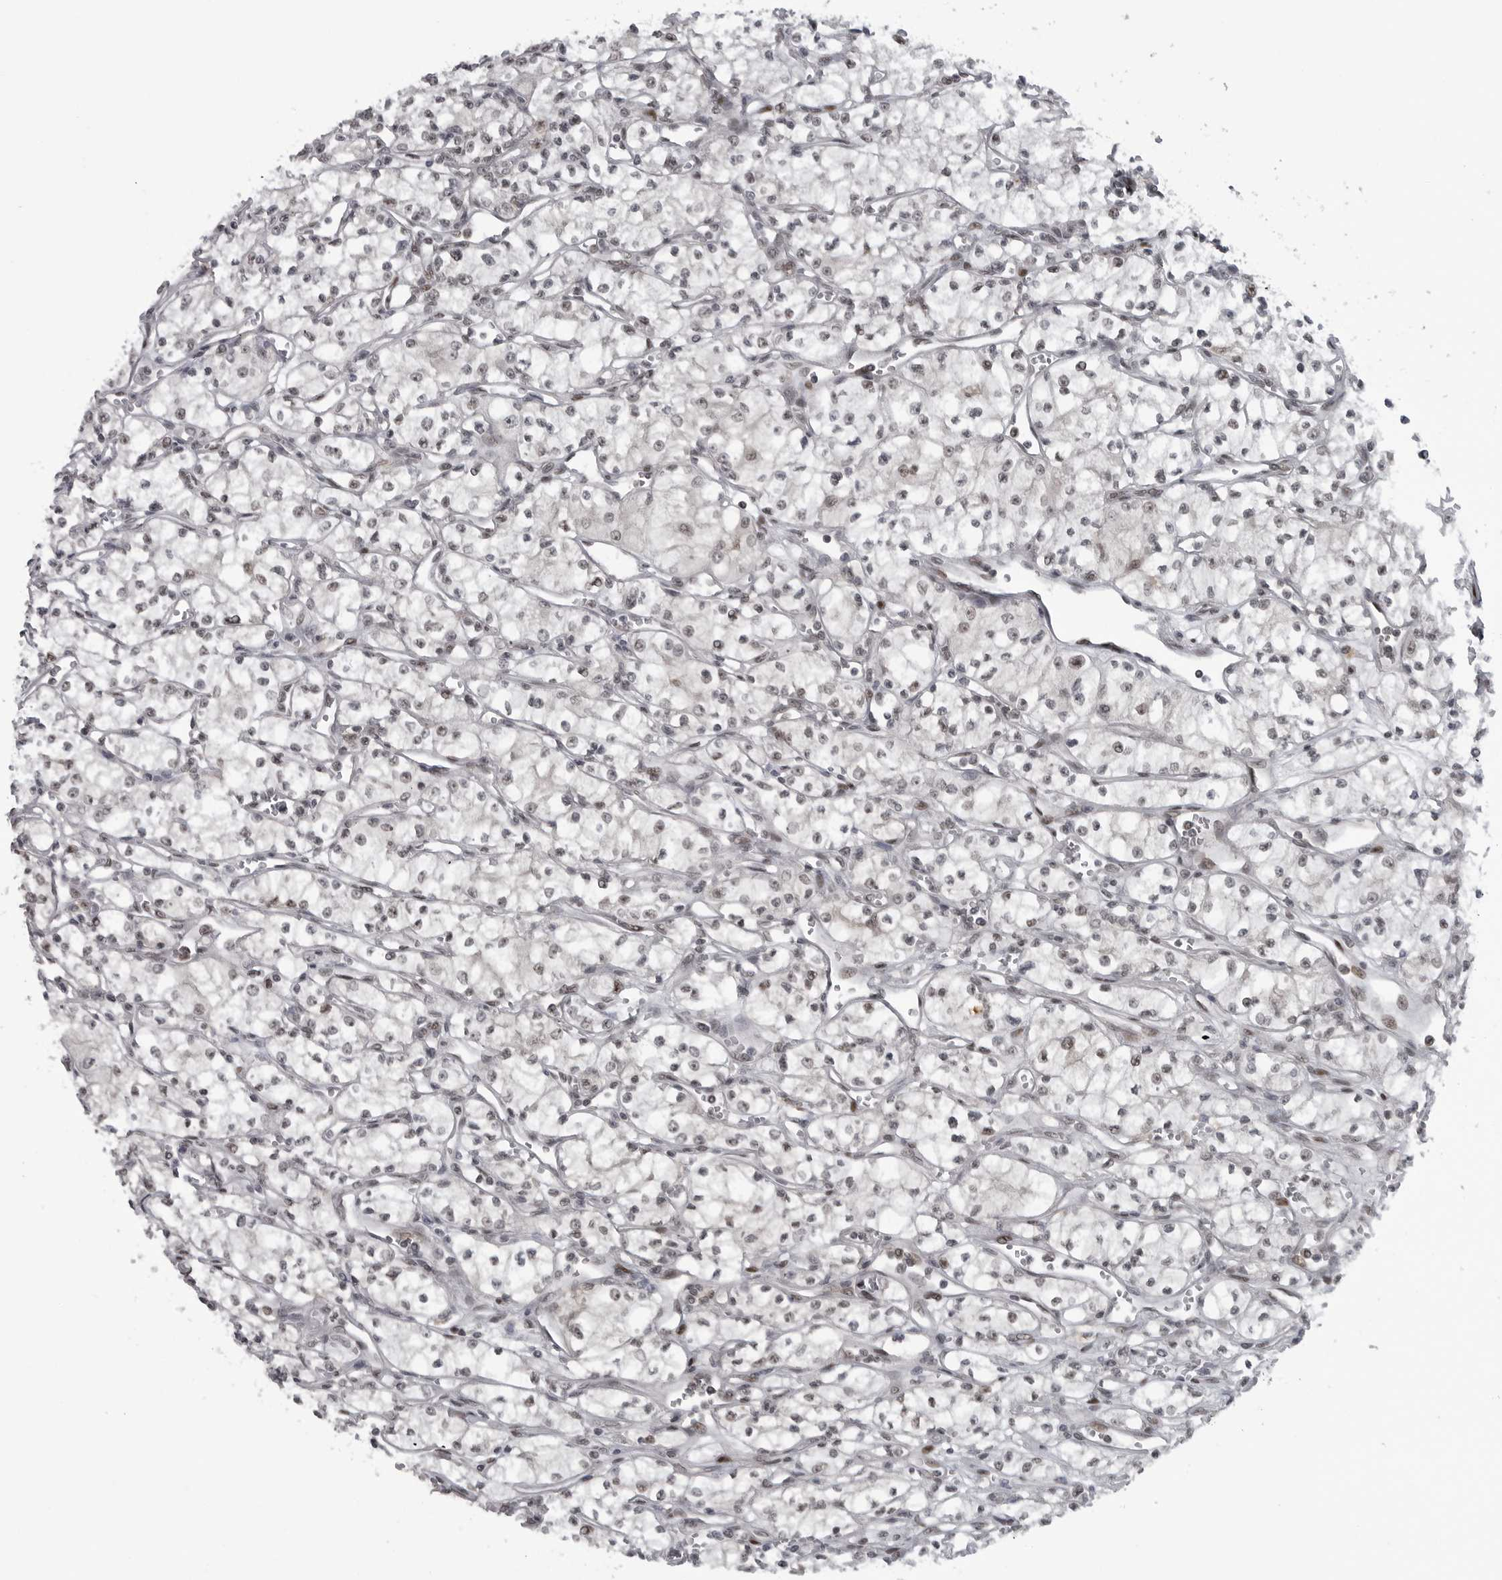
{"staining": {"intensity": "weak", "quantity": "25%-75%", "location": "nuclear"}, "tissue": "renal cancer", "cell_type": "Tumor cells", "image_type": "cancer", "snomed": [{"axis": "morphology", "description": "Adenocarcinoma, NOS"}, {"axis": "topography", "description": "Kidney"}], "caption": "Tumor cells demonstrate low levels of weak nuclear expression in about 25%-75% of cells in human renal cancer (adenocarcinoma).", "gene": "C8orf58", "patient": {"sex": "male", "age": 59}}